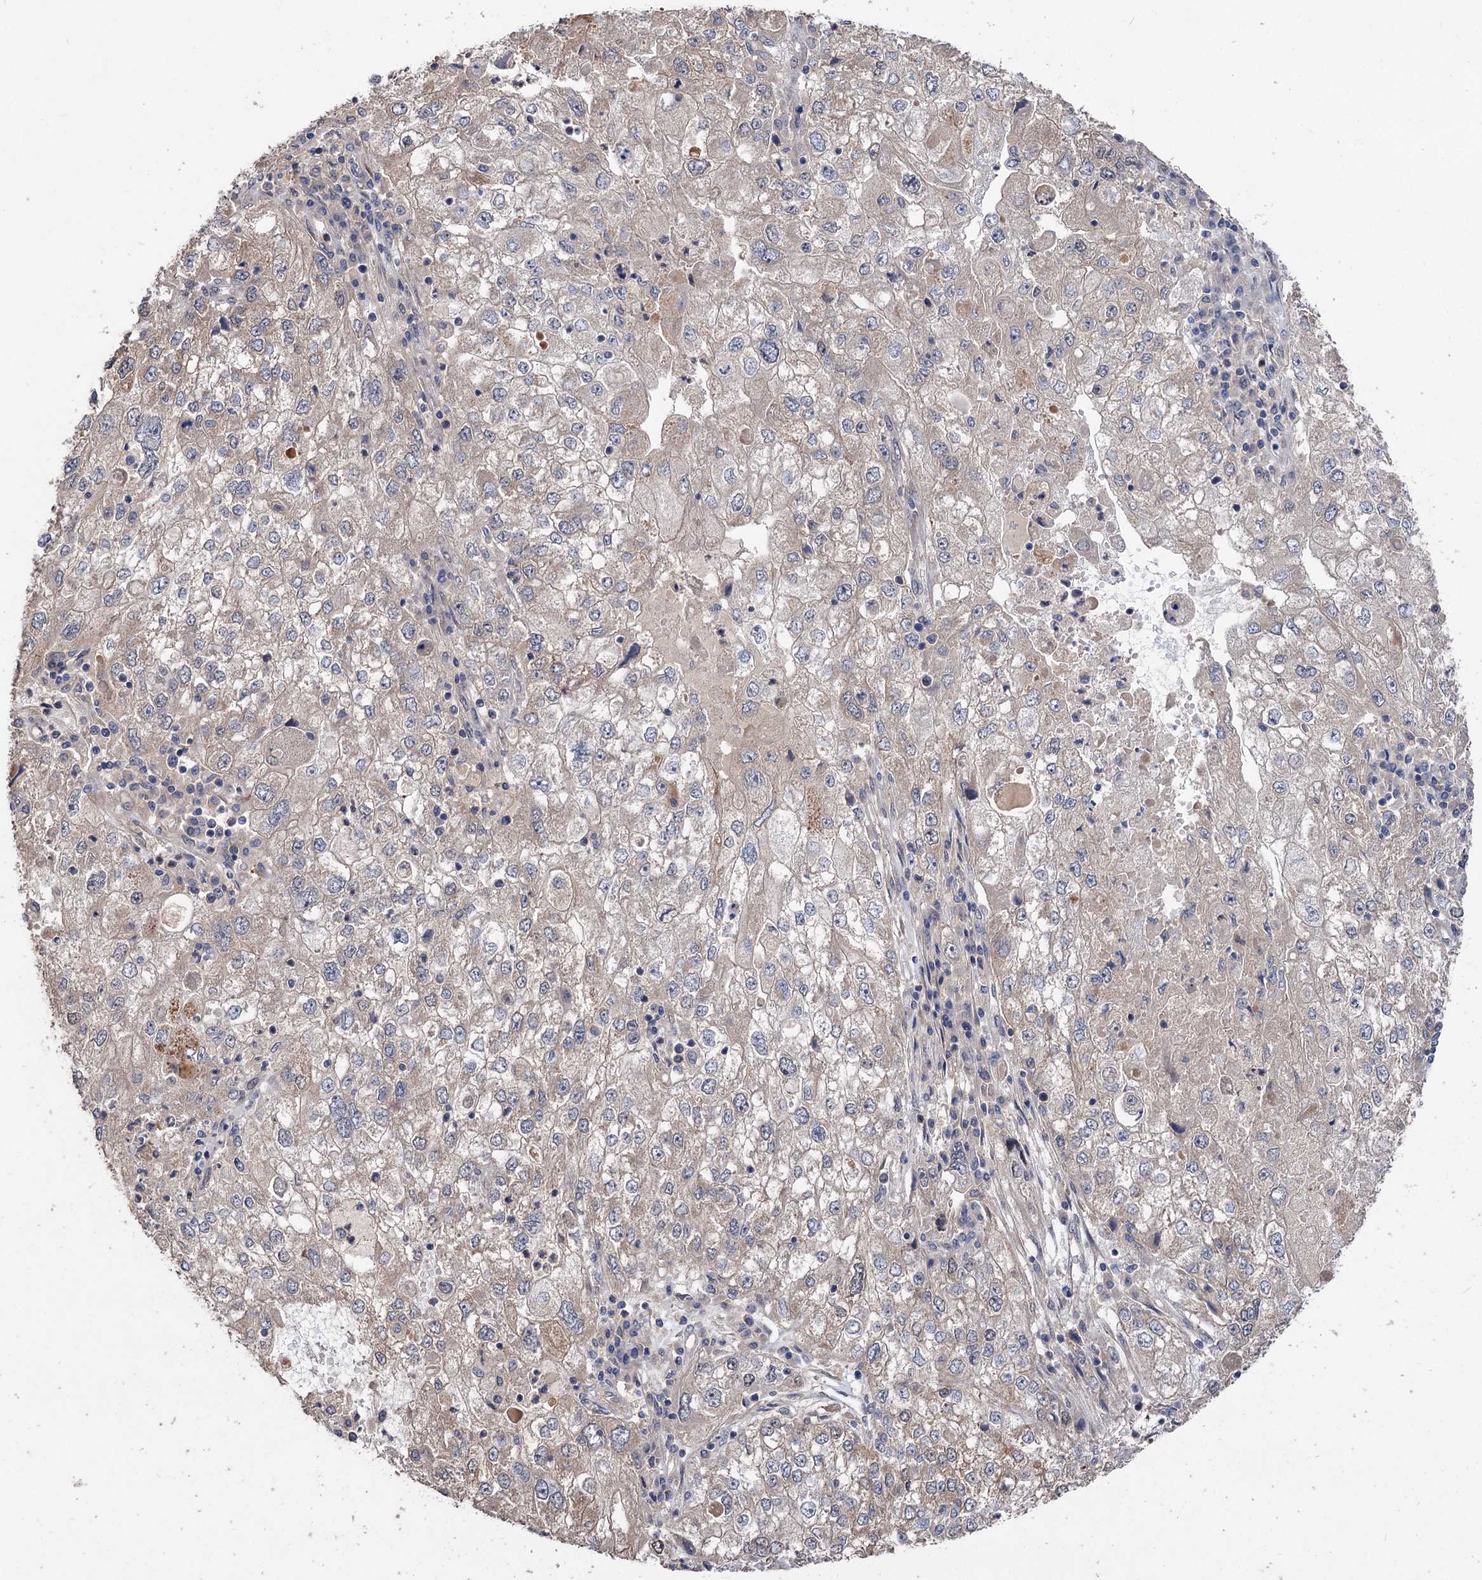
{"staining": {"intensity": "weak", "quantity": "25%-75%", "location": "cytoplasmic/membranous"}, "tissue": "endometrial cancer", "cell_type": "Tumor cells", "image_type": "cancer", "snomed": [{"axis": "morphology", "description": "Adenocarcinoma, NOS"}, {"axis": "topography", "description": "Endometrium"}], "caption": "Endometrial cancer (adenocarcinoma) stained for a protein (brown) exhibits weak cytoplasmic/membranous positive staining in about 25%-75% of tumor cells.", "gene": "NUDCD2", "patient": {"sex": "female", "age": 49}}